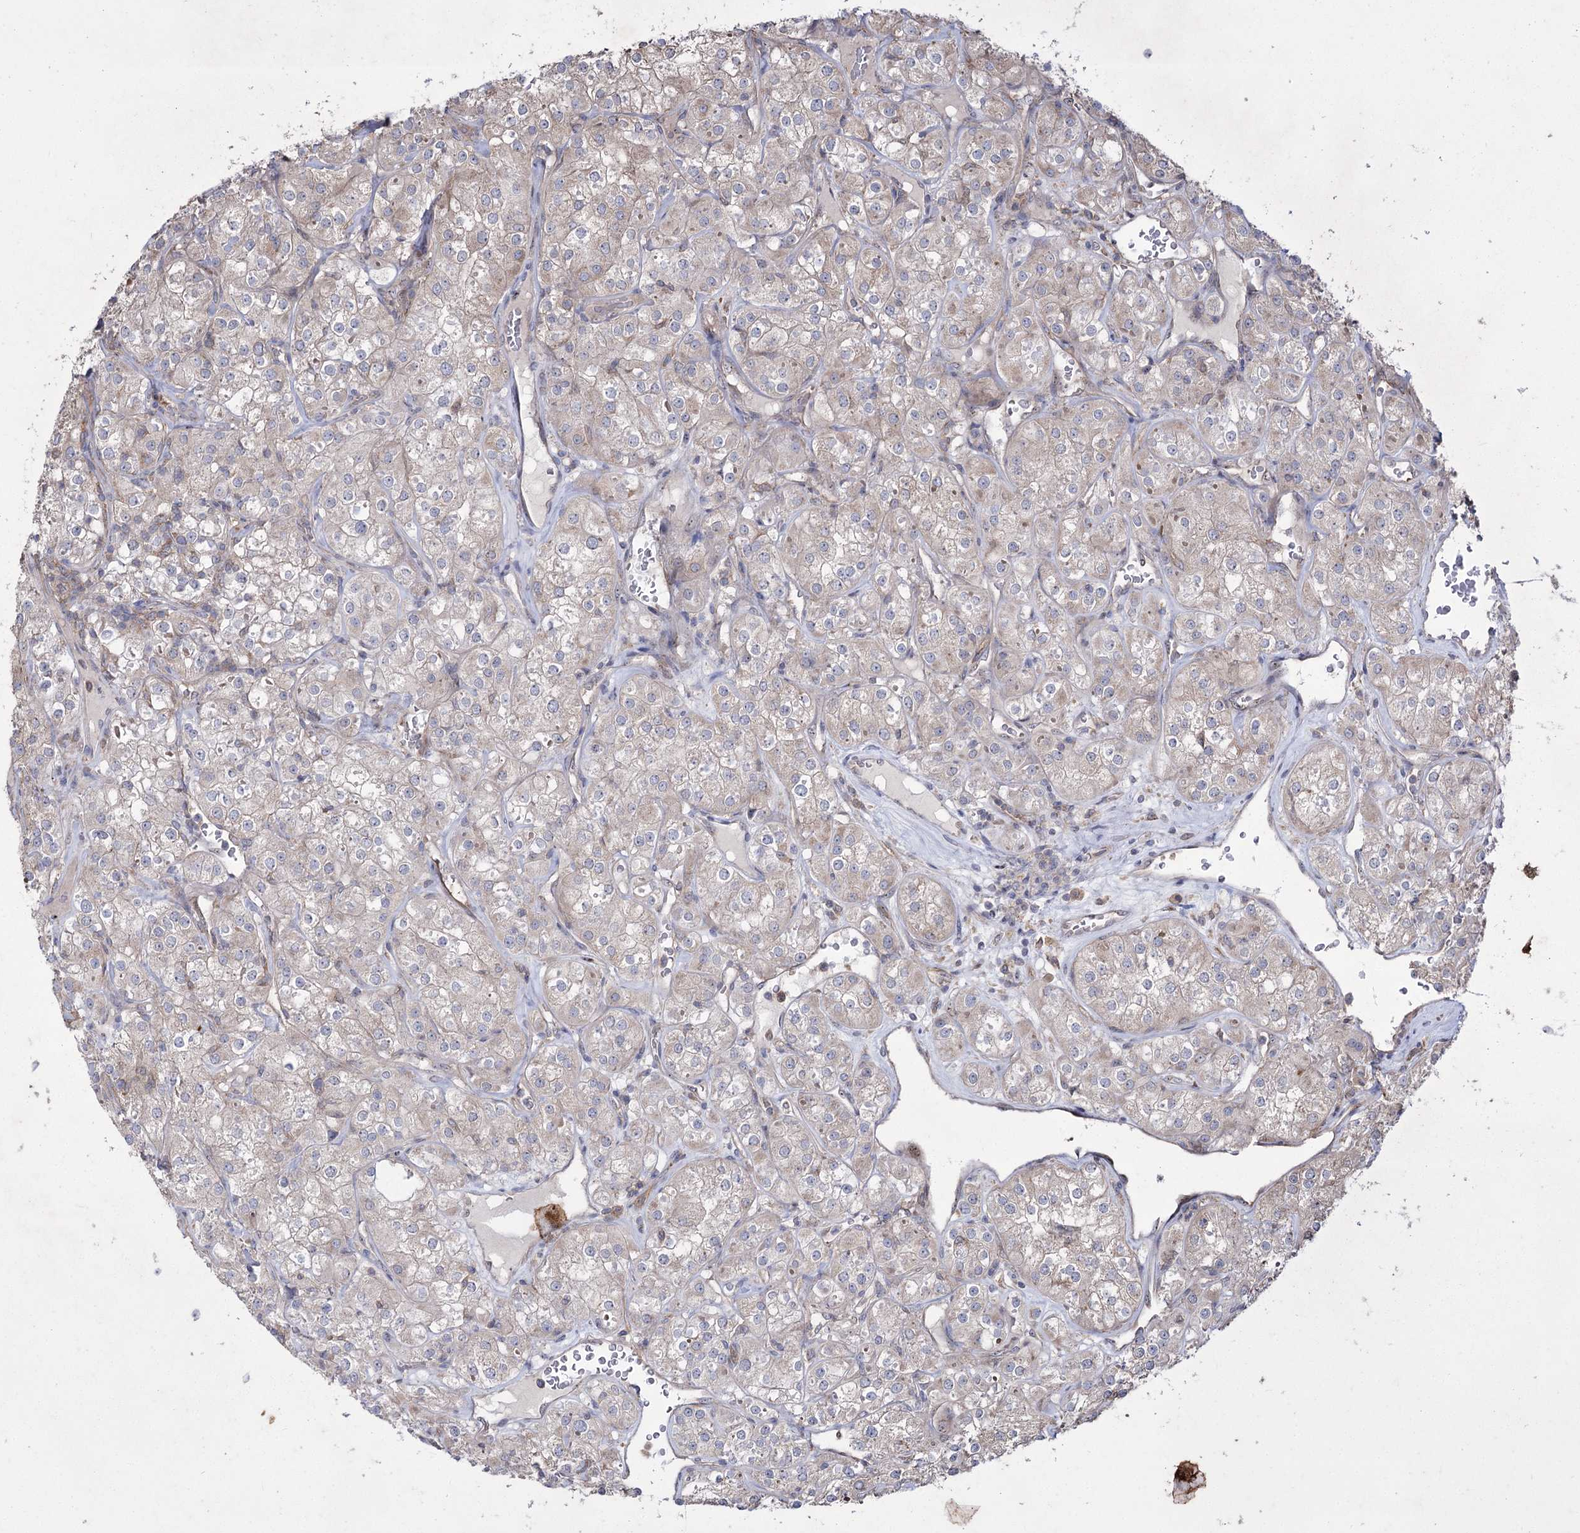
{"staining": {"intensity": "weak", "quantity": "<25%", "location": "cytoplasmic/membranous"}, "tissue": "renal cancer", "cell_type": "Tumor cells", "image_type": "cancer", "snomed": [{"axis": "morphology", "description": "Adenocarcinoma, NOS"}, {"axis": "topography", "description": "Kidney"}], "caption": "The micrograph demonstrates no staining of tumor cells in renal cancer (adenocarcinoma). (DAB (3,3'-diaminobenzidine) immunohistochemistry (IHC), high magnification).", "gene": "SH3TC1", "patient": {"sex": "male", "age": 77}}